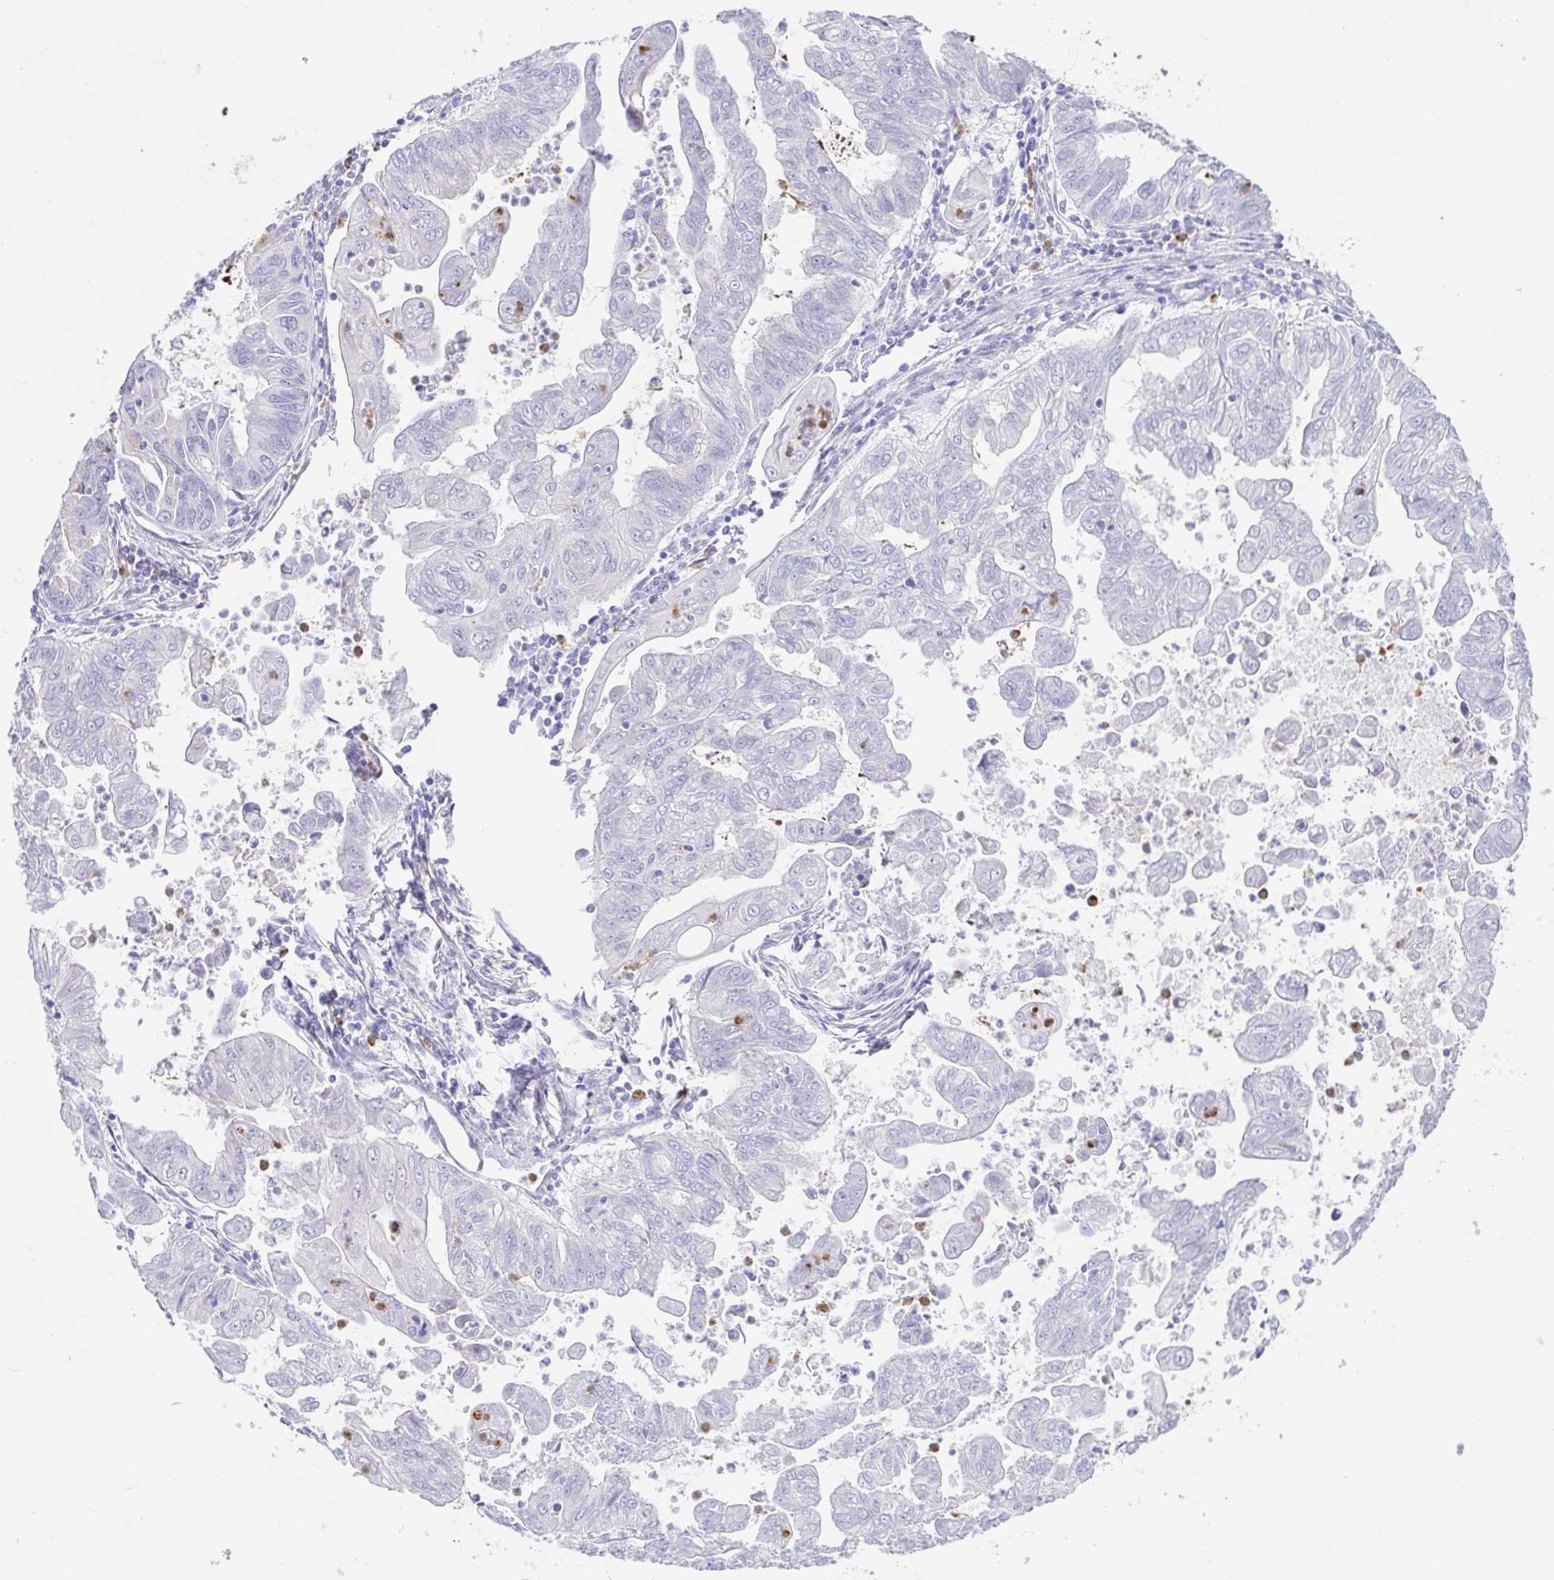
{"staining": {"intensity": "negative", "quantity": "none", "location": "none"}, "tissue": "stomach cancer", "cell_type": "Tumor cells", "image_type": "cancer", "snomed": [{"axis": "morphology", "description": "Adenocarcinoma, NOS"}, {"axis": "topography", "description": "Stomach, upper"}], "caption": "A micrograph of human adenocarcinoma (stomach) is negative for staining in tumor cells.", "gene": "ARPP21", "patient": {"sex": "male", "age": 80}}